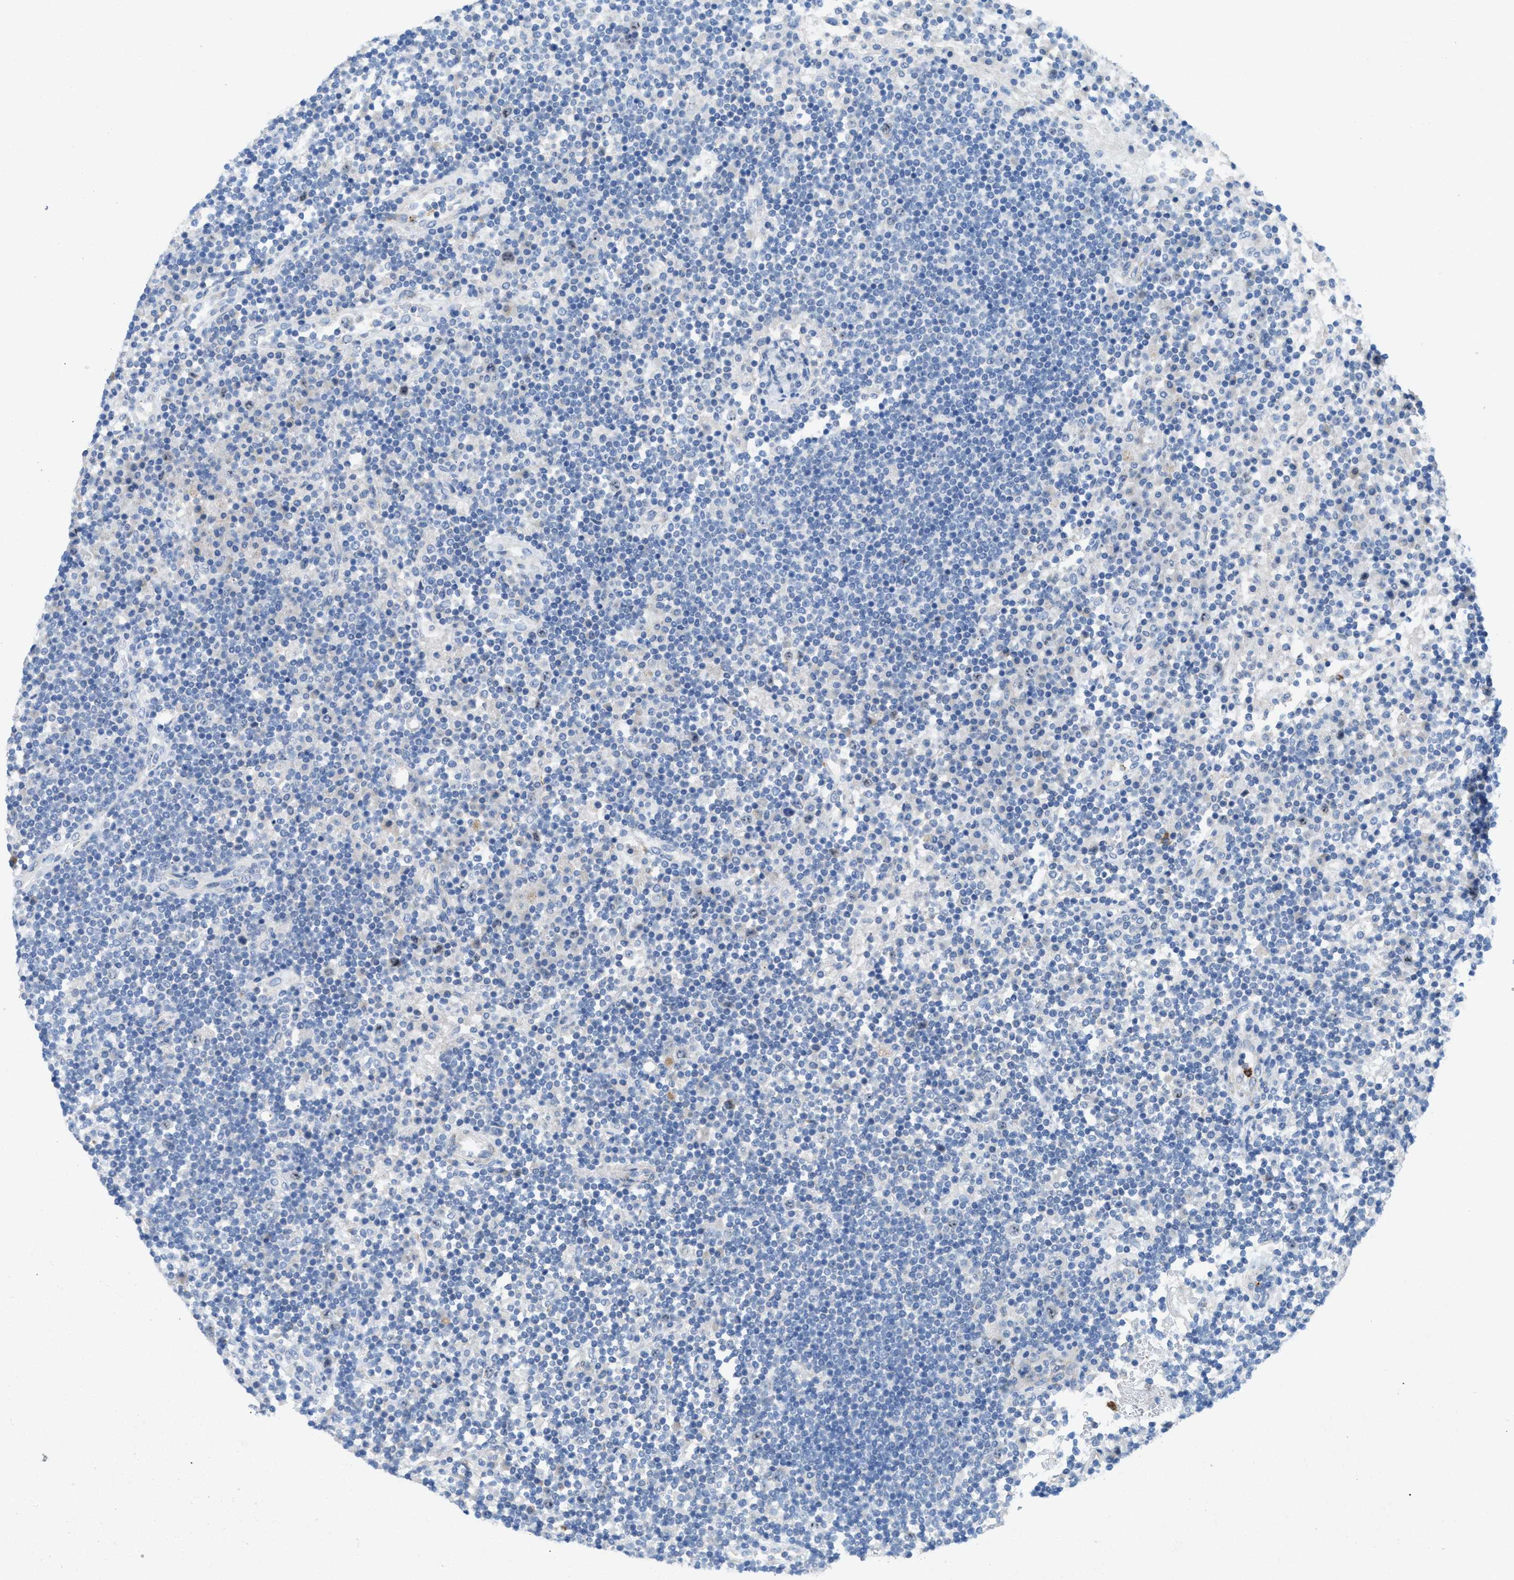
{"staining": {"intensity": "negative", "quantity": "none", "location": "none"}, "tissue": "lymph node", "cell_type": "Germinal center cells", "image_type": "normal", "snomed": [{"axis": "morphology", "description": "Normal tissue, NOS"}, {"axis": "topography", "description": "Lymph node"}], "caption": "Human lymph node stained for a protein using IHC shows no staining in germinal center cells.", "gene": "CKLF", "patient": {"sex": "female", "age": 53}}